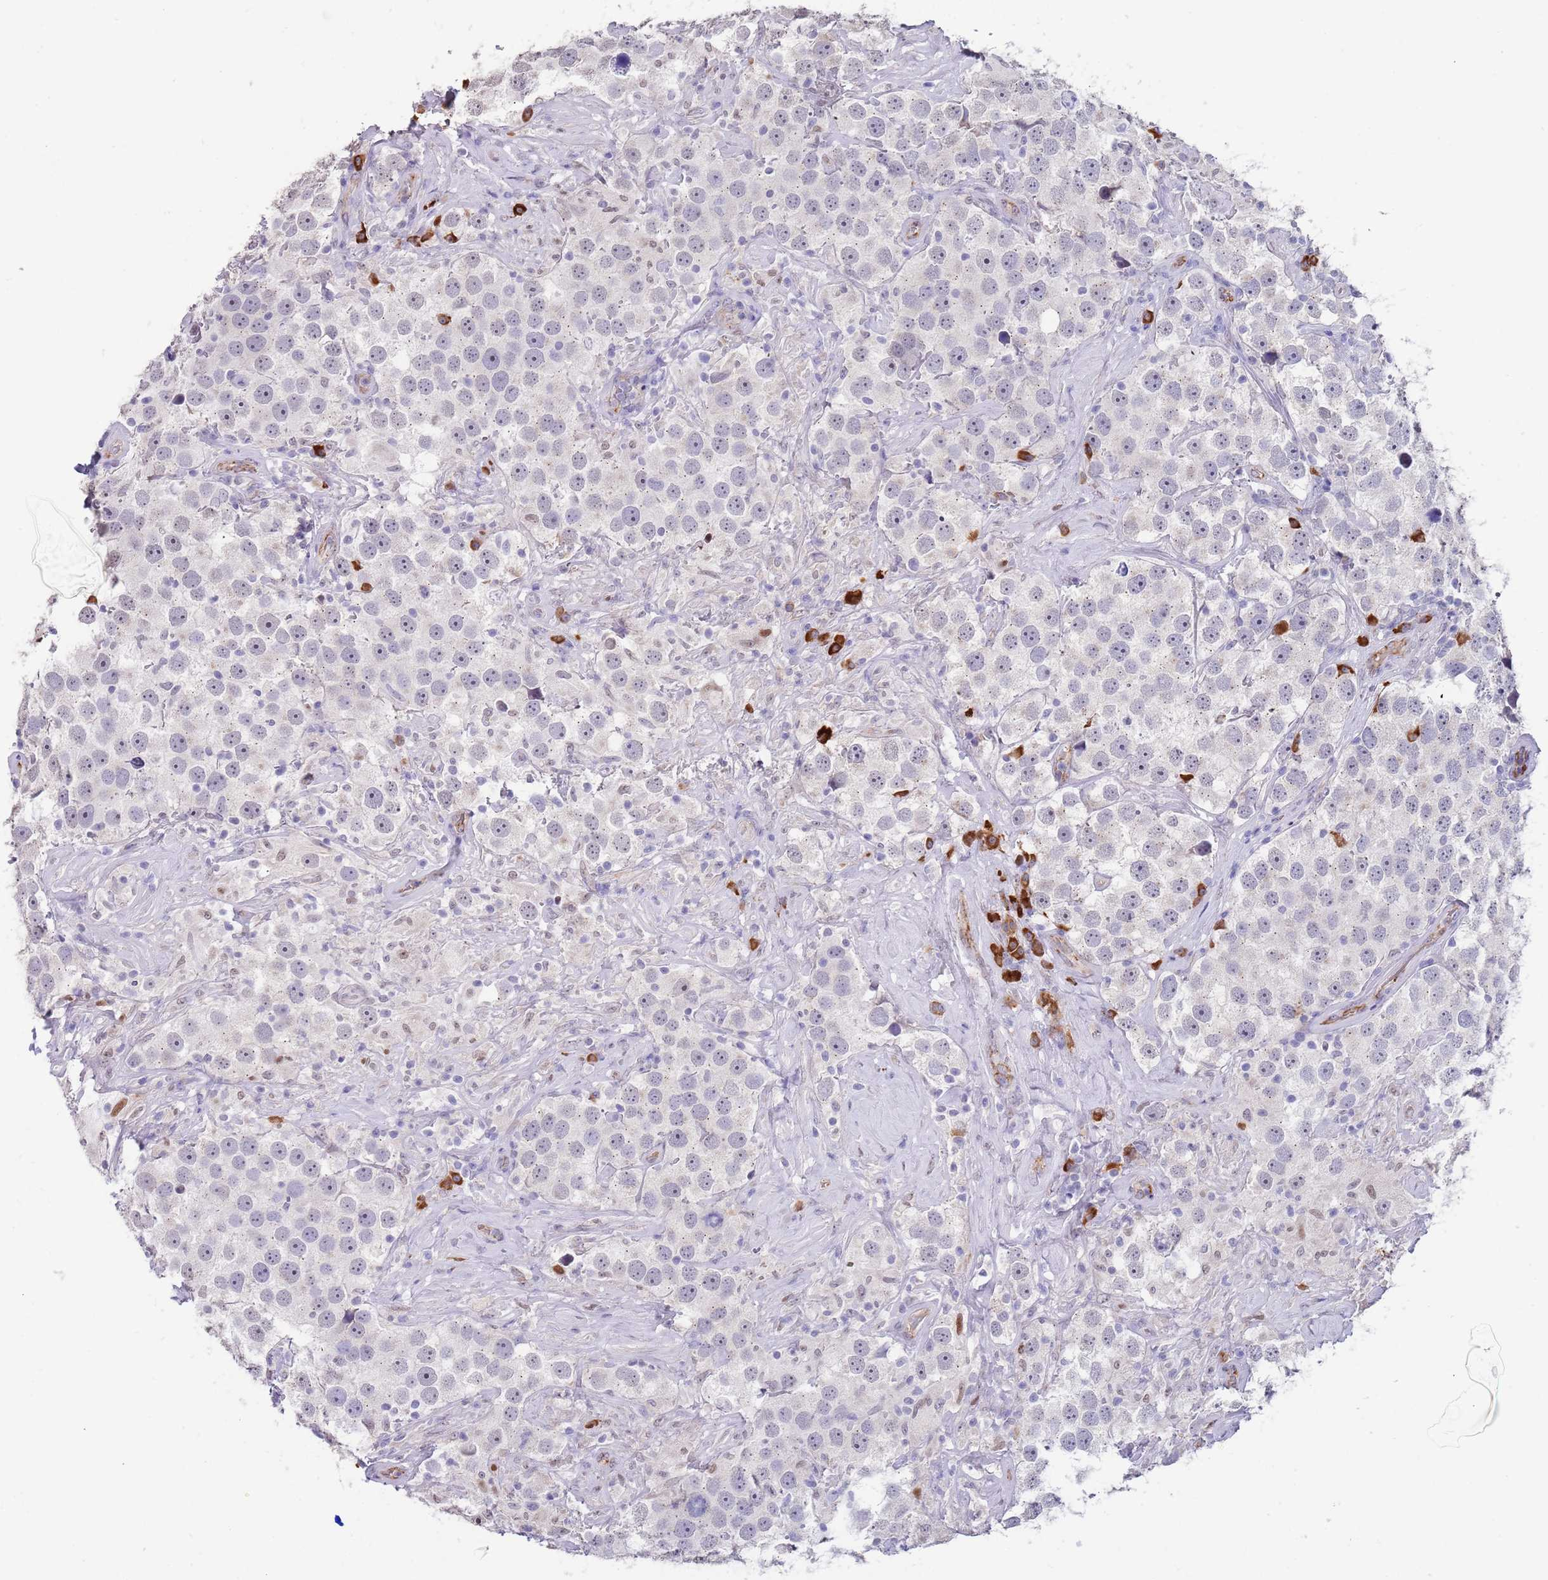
{"staining": {"intensity": "negative", "quantity": "none", "location": "none"}, "tissue": "testis cancer", "cell_type": "Tumor cells", "image_type": "cancer", "snomed": [{"axis": "morphology", "description": "Seminoma, NOS"}, {"axis": "topography", "description": "Testis"}], "caption": "Immunohistochemical staining of human testis cancer (seminoma) displays no significant staining in tumor cells.", "gene": "TNRC6C", "patient": {"sex": "male", "age": 49}}